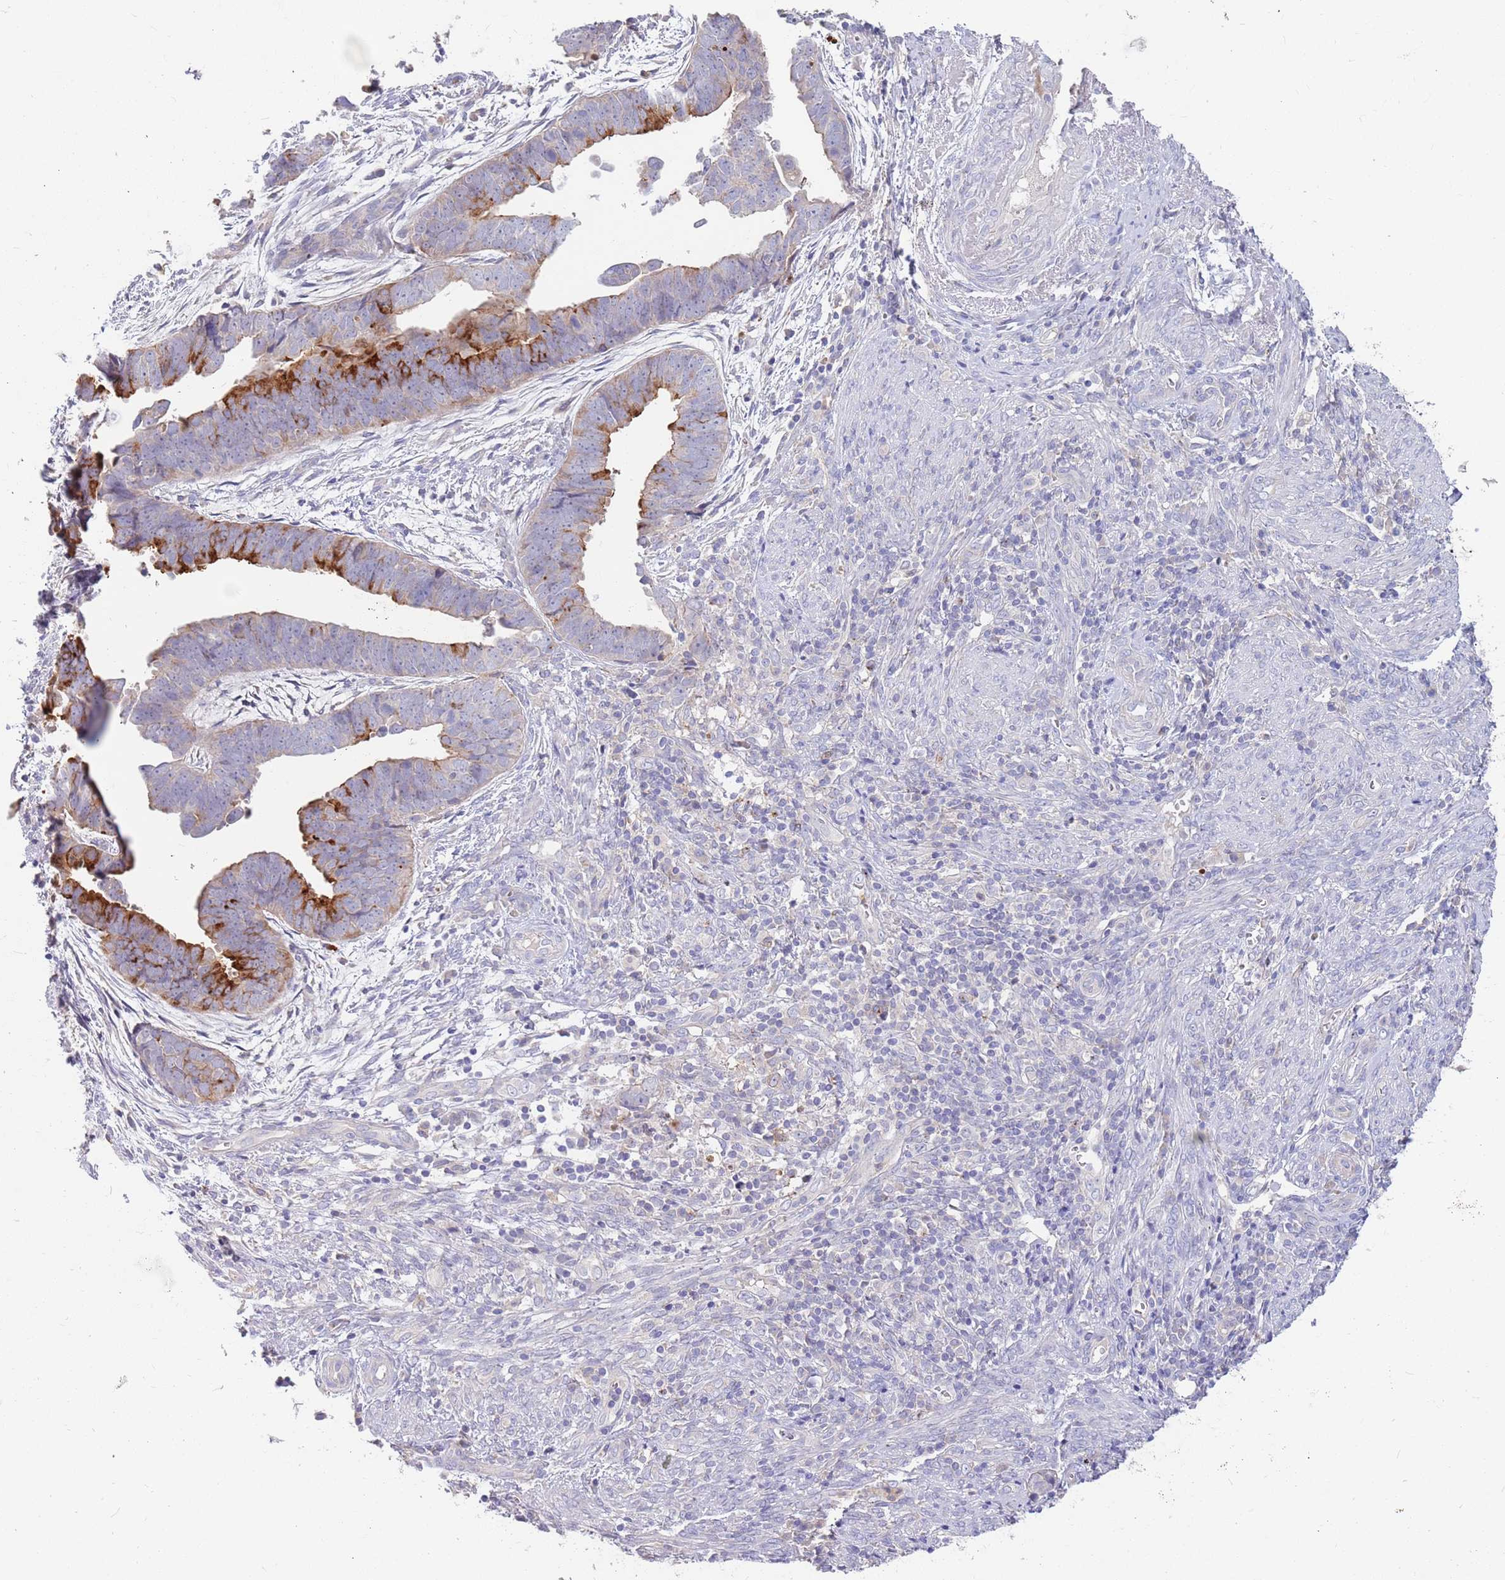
{"staining": {"intensity": "strong", "quantity": "<25%", "location": "cytoplasmic/membranous"}, "tissue": "endometrial cancer", "cell_type": "Tumor cells", "image_type": "cancer", "snomed": [{"axis": "morphology", "description": "Adenocarcinoma, NOS"}, {"axis": "topography", "description": "Endometrium"}], "caption": "Brown immunohistochemical staining in endometrial adenocarcinoma displays strong cytoplasmic/membranous positivity in about <25% of tumor cells.", "gene": "BORCS5", "patient": {"sex": "female", "age": 75}}